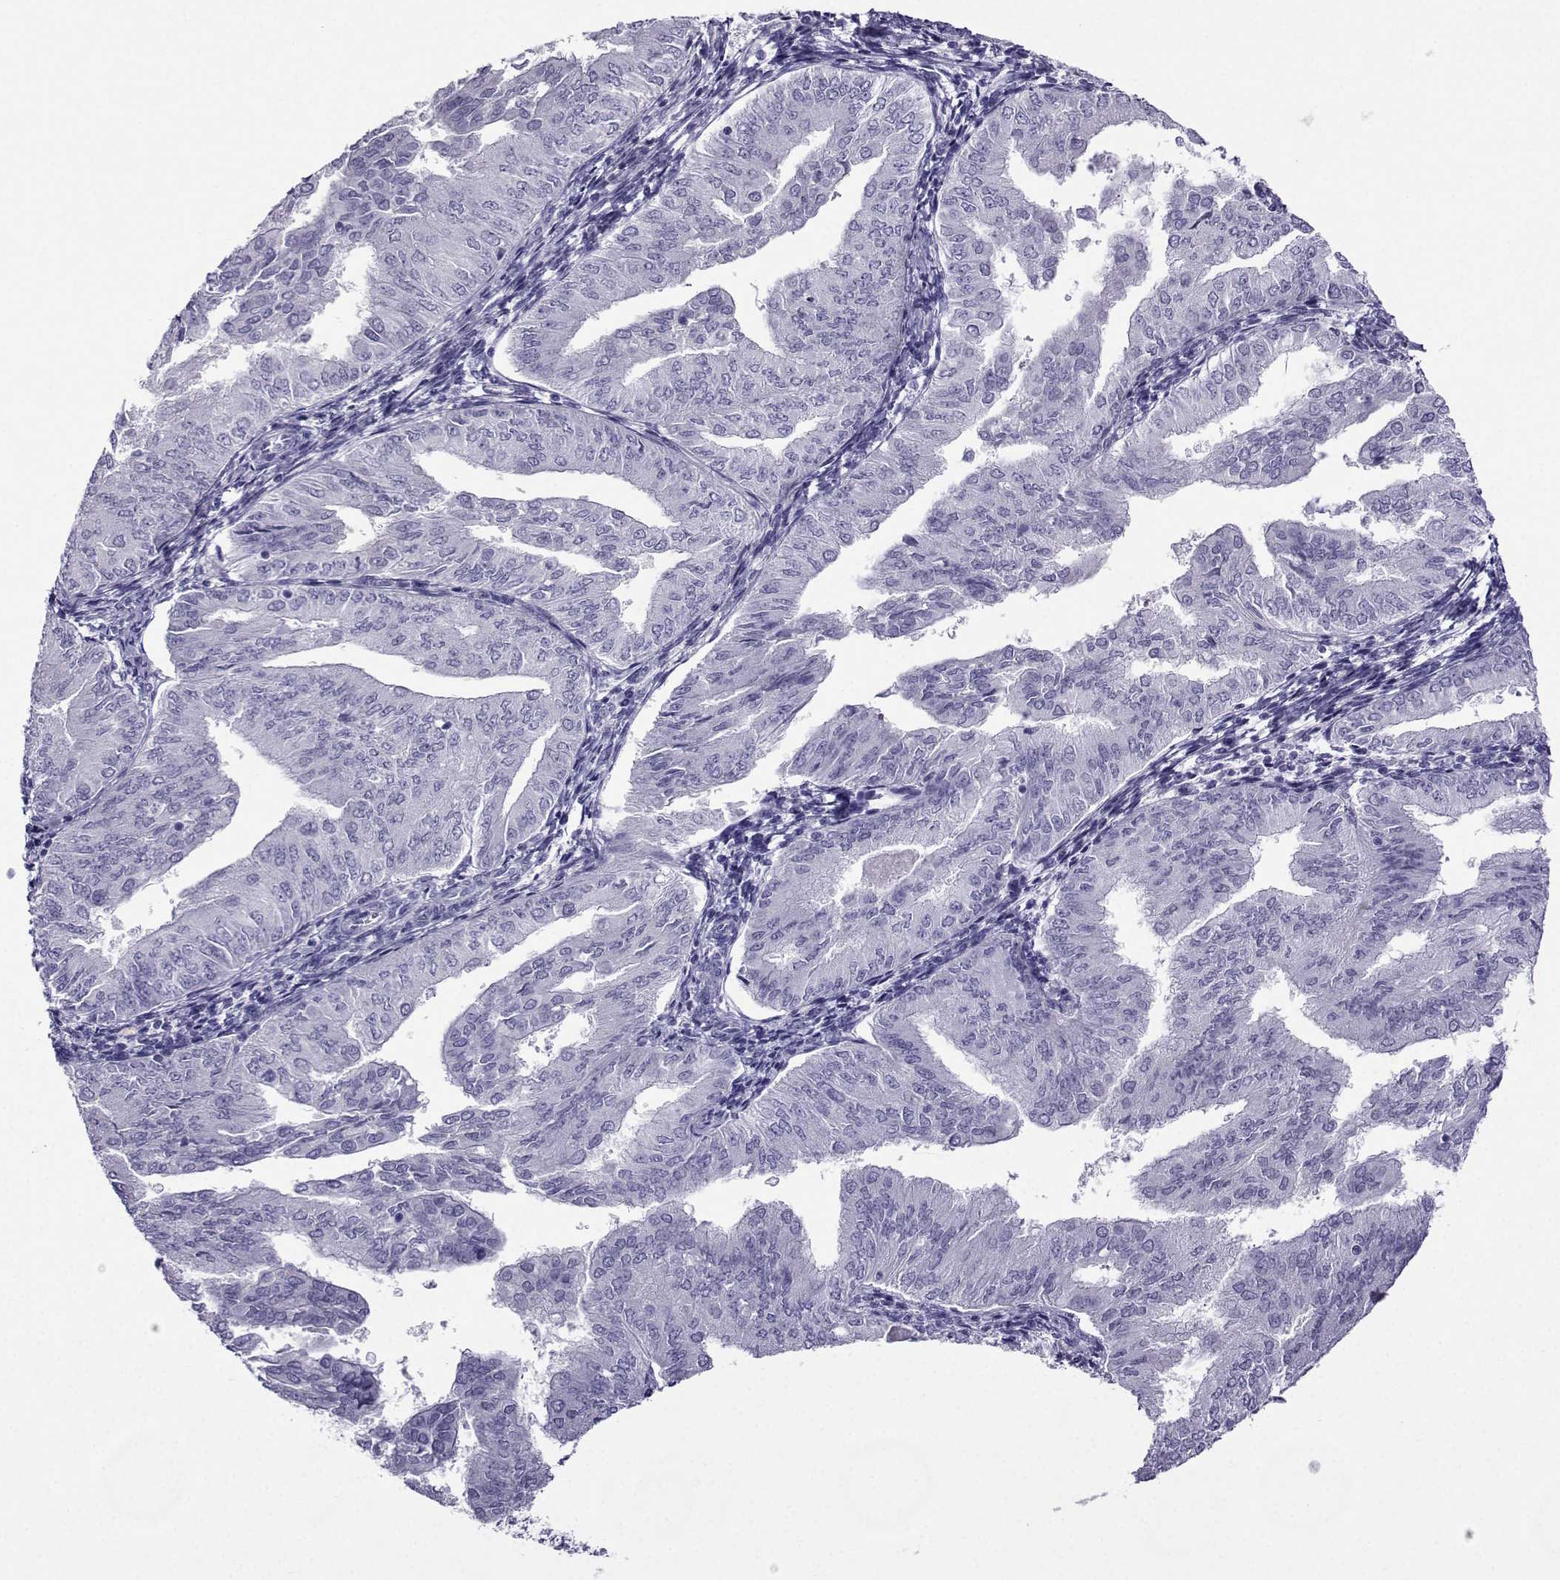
{"staining": {"intensity": "negative", "quantity": "none", "location": "none"}, "tissue": "endometrial cancer", "cell_type": "Tumor cells", "image_type": "cancer", "snomed": [{"axis": "morphology", "description": "Adenocarcinoma, NOS"}, {"axis": "topography", "description": "Endometrium"}], "caption": "This is an immunohistochemistry (IHC) photomicrograph of endometrial cancer (adenocarcinoma). There is no staining in tumor cells.", "gene": "CRYBB1", "patient": {"sex": "female", "age": 53}}